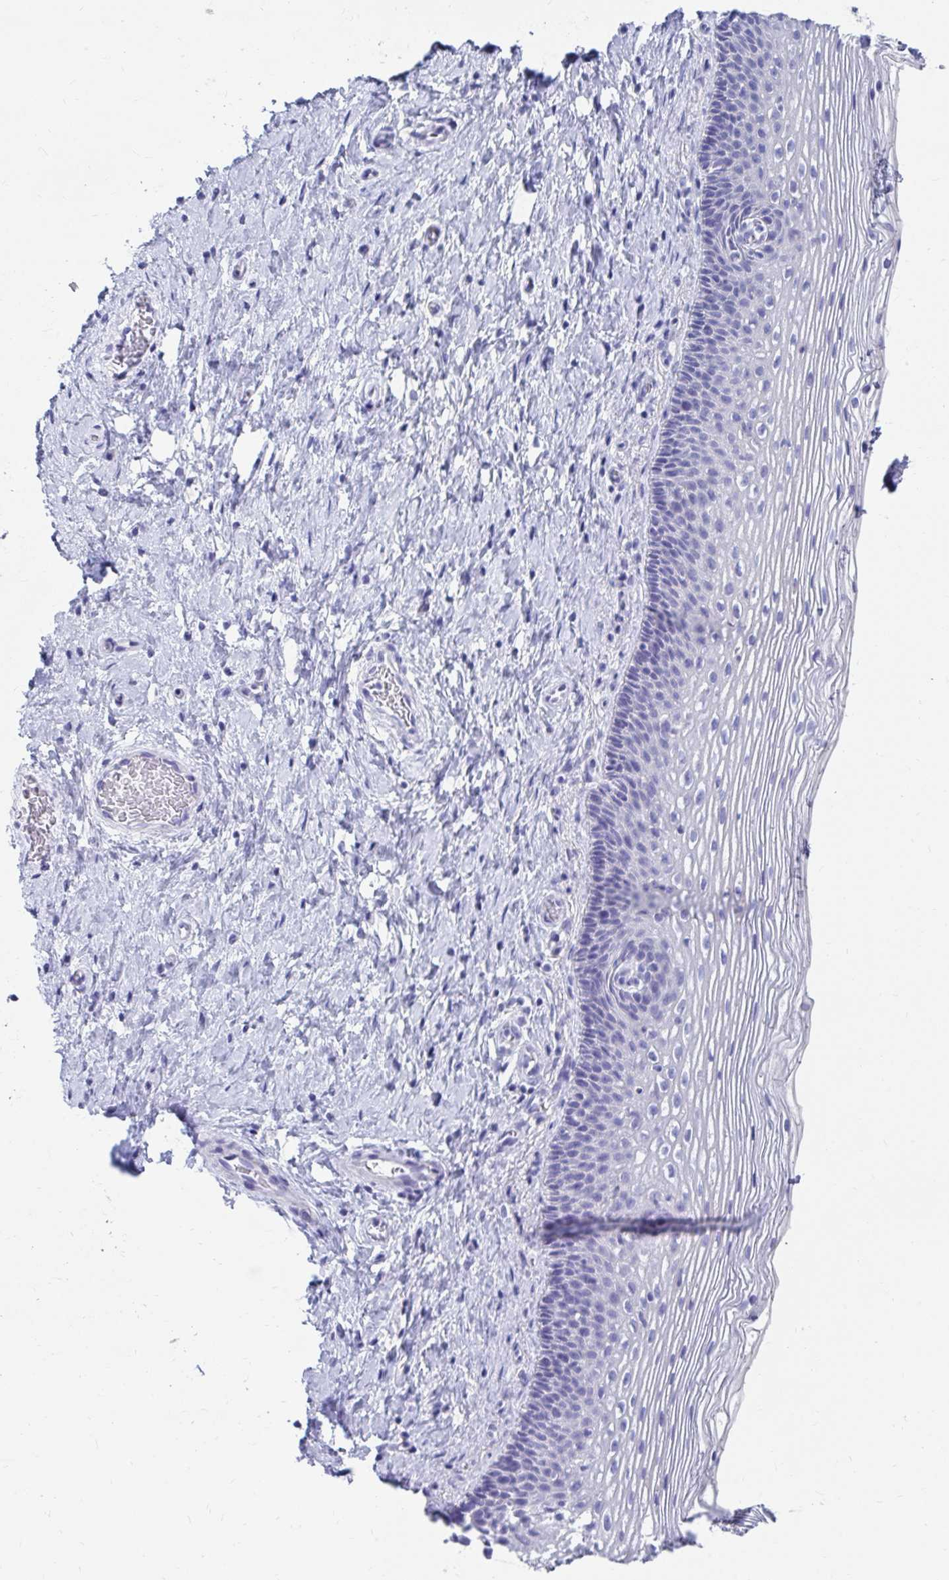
{"staining": {"intensity": "negative", "quantity": "none", "location": "none"}, "tissue": "cervix", "cell_type": "Glandular cells", "image_type": "normal", "snomed": [{"axis": "morphology", "description": "Normal tissue, NOS"}, {"axis": "topography", "description": "Cervix"}], "caption": "Immunohistochemistry image of normal cervix: human cervix stained with DAB reveals no significant protein expression in glandular cells.", "gene": "DPEP3", "patient": {"sex": "female", "age": 34}}